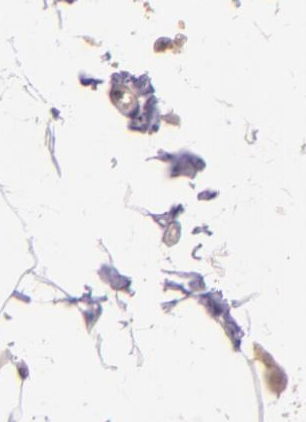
{"staining": {"intensity": "negative", "quantity": "none", "location": "none"}, "tissue": "adipose tissue", "cell_type": "Adipocytes", "image_type": "normal", "snomed": [{"axis": "morphology", "description": "Normal tissue, NOS"}, {"axis": "morphology", "description": "Duct carcinoma"}, {"axis": "topography", "description": "Breast"}, {"axis": "topography", "description": "Adipose tissue"}], "caption": "IHC image of normal adipose tissue: human adipose tissue stained with DAB displays no significant protein expression in adipocytes.", "gene": "ARMH4", "patient": {"sex": "female", "age": 37}}